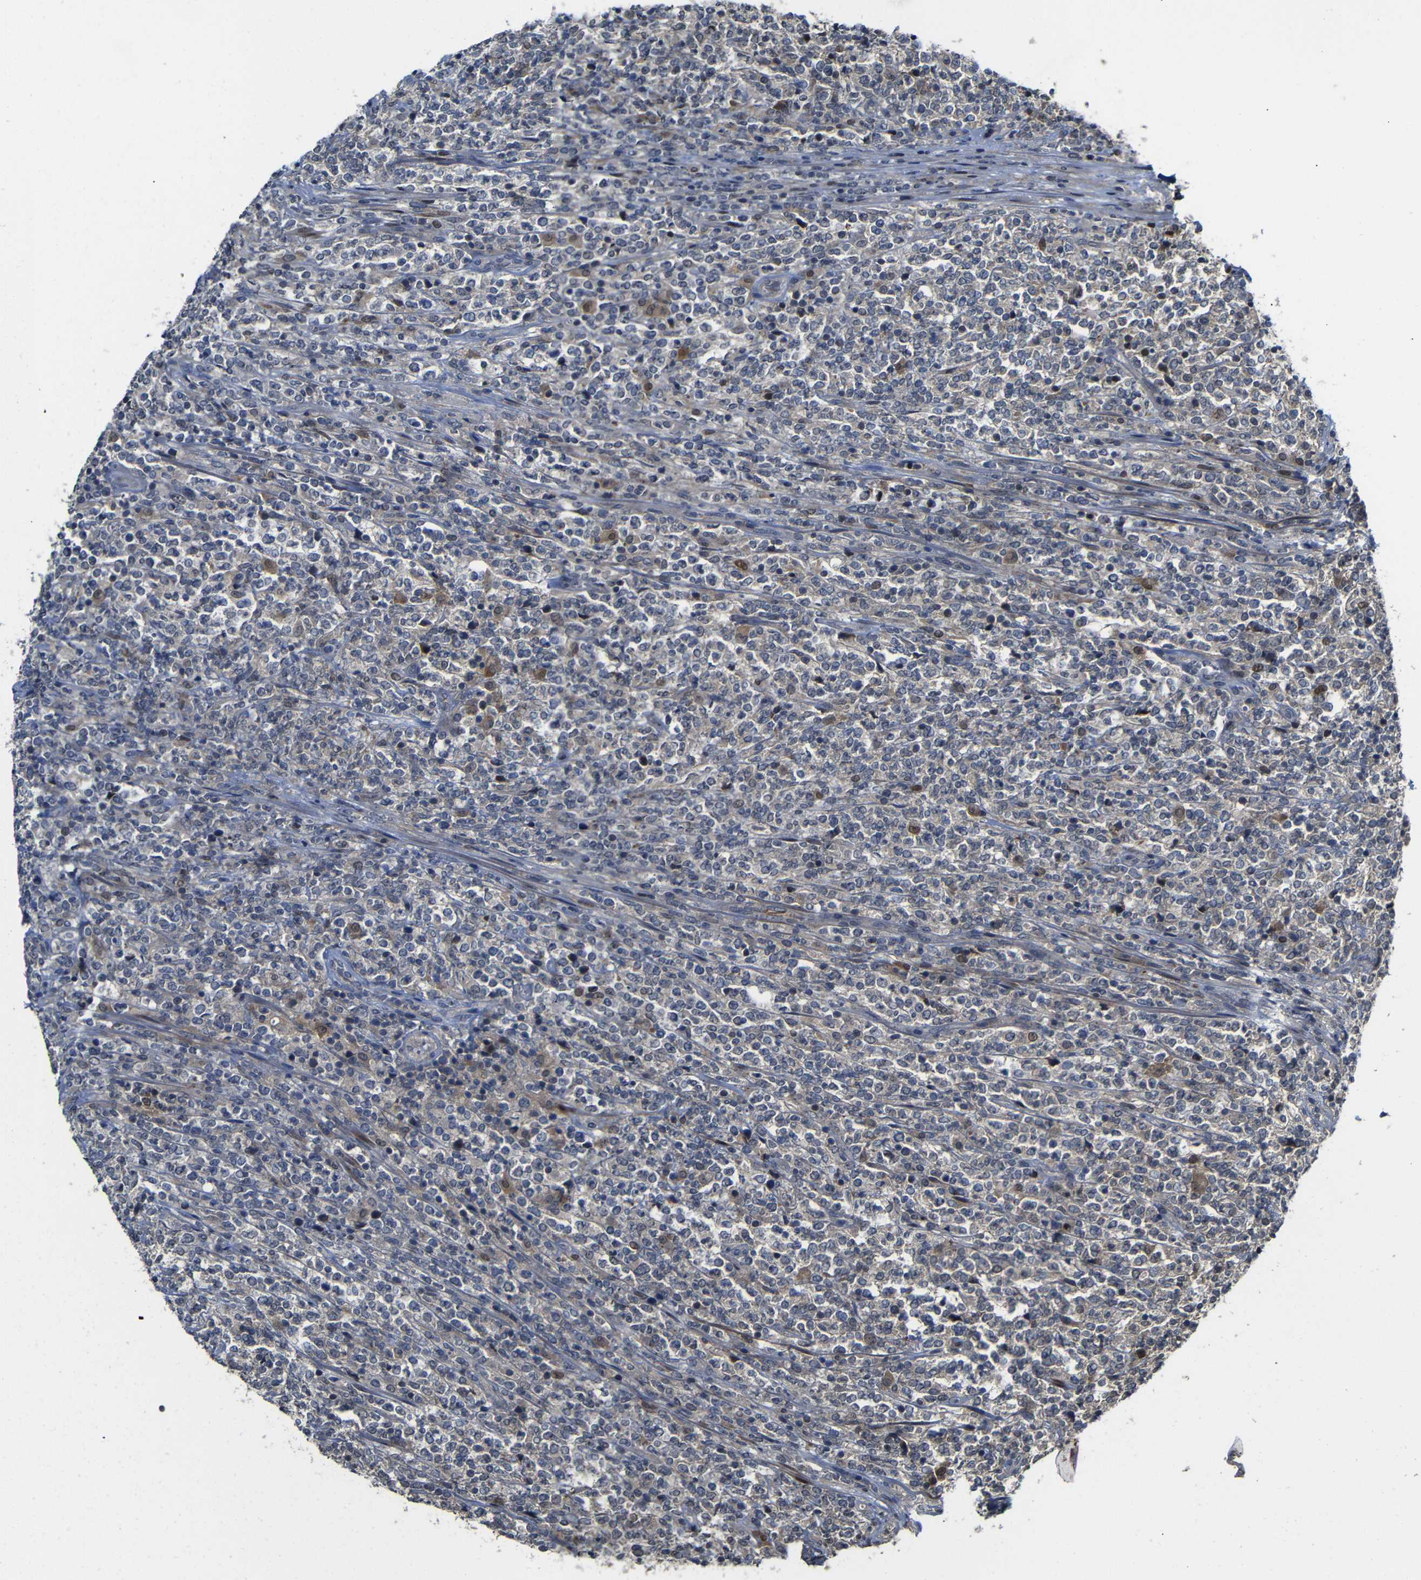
{"staining": {"intensity": "negative", "quantity": "none", "location": "none"}, "tissue": "lymphoma", "cell_type": "Tumor cells", "image_type": "cancer", "snomed": [{"axis": "morphology", "description": "Malignant lymphoma, non-Hodgkin's type, High grade"}, {"axis": "topography", "description": "Soft tissue"}], "caption": "Tumor cells are negative for brown protein staining in lymphoma. Brightfield microscopy of IHC stained with DAB (3,3'-diaminobenzidine) (brown) and hematoxylin (blue), captured at high magnification.", "gene": "ATG12", "patient": {"sex": "male", "age": 18}}